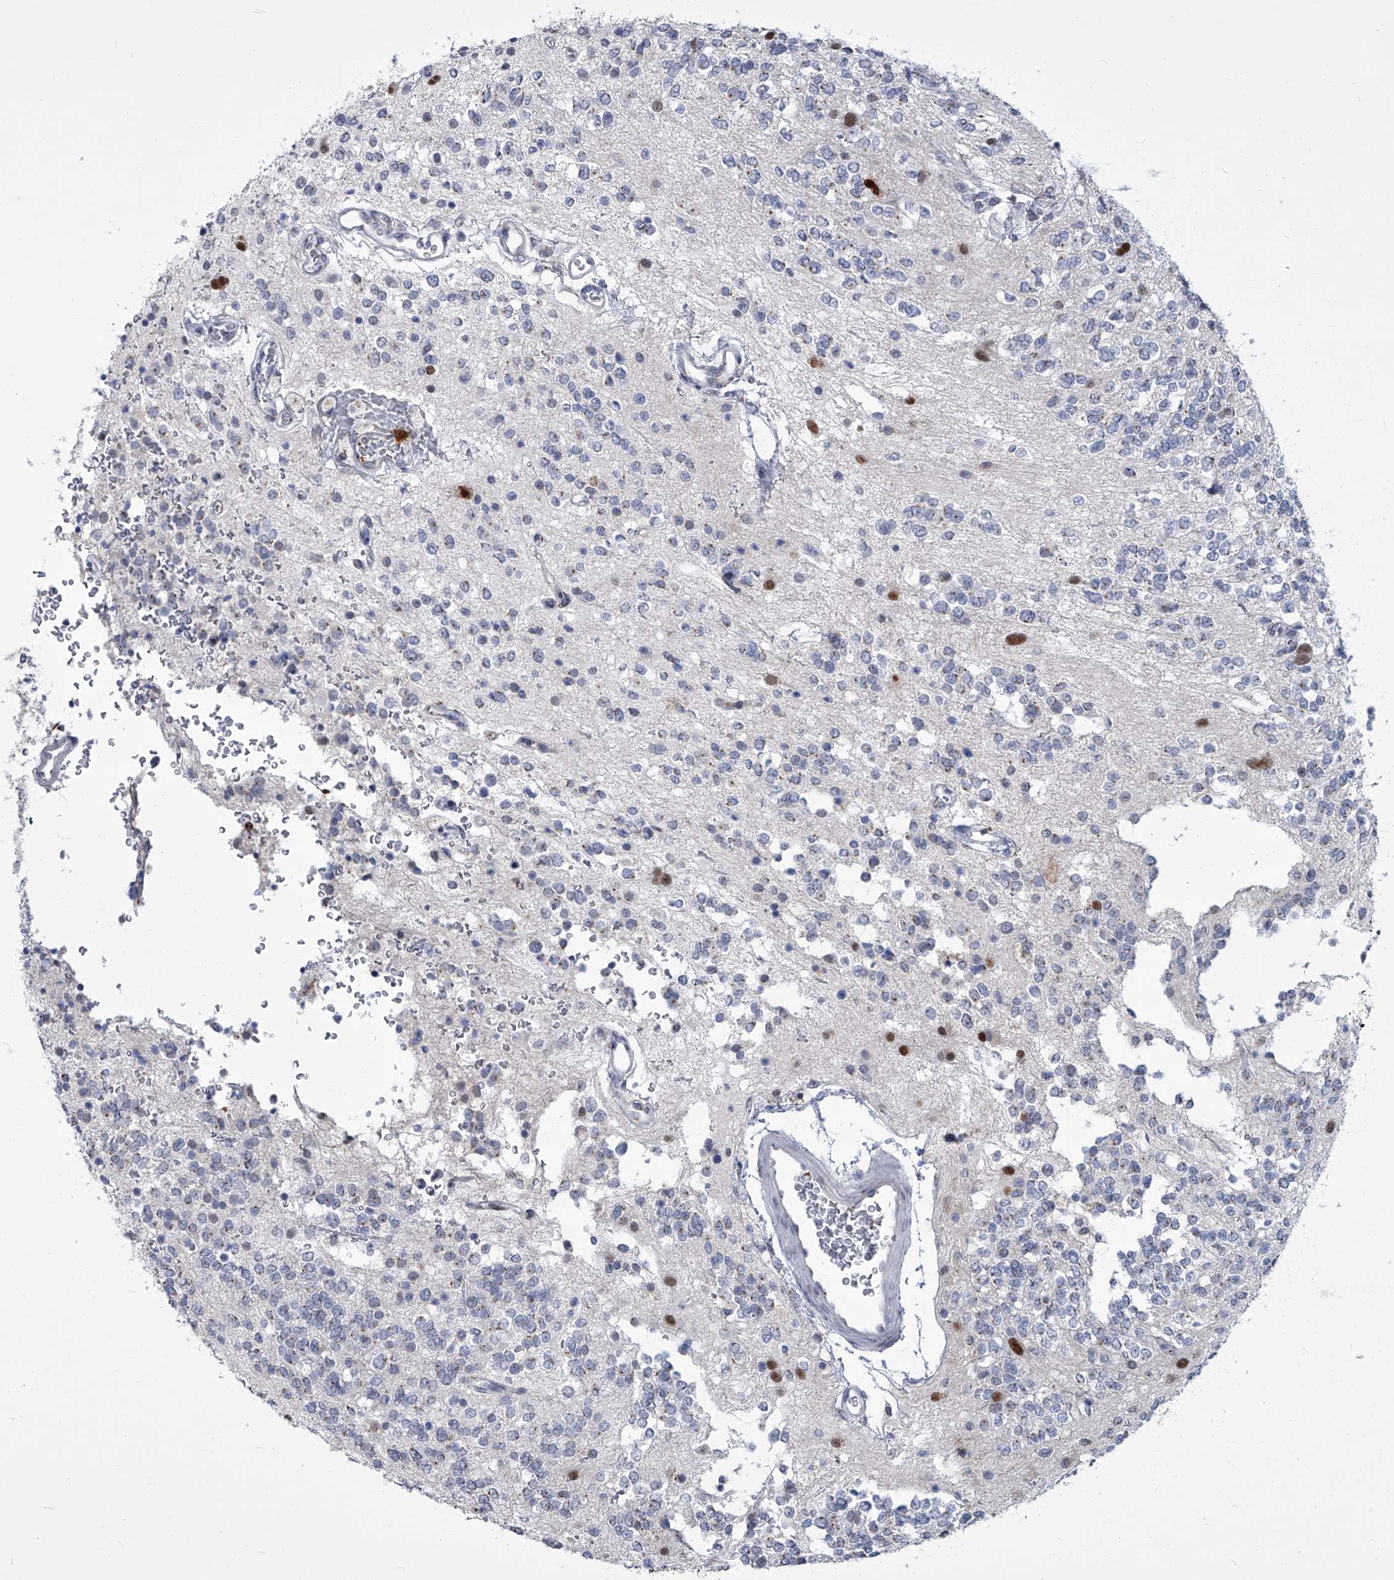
{"staining": {"intensity": "negative", "quantity": "none", "location": "none"}, "tissue": "glioma", "cell_type": "Tumor cells", "image_type": "cancer", "snomed": [{"axis": "morphology", "description": "Glioma, malignant, High grade"}, {"axis": "topography", "description": "Brain"}], "caption": "Tumor cells are negative for protein expression in human malignant high-grade glioma.", "gene": "EVA1C", "patient": {"sex": "male", "age": 34}}